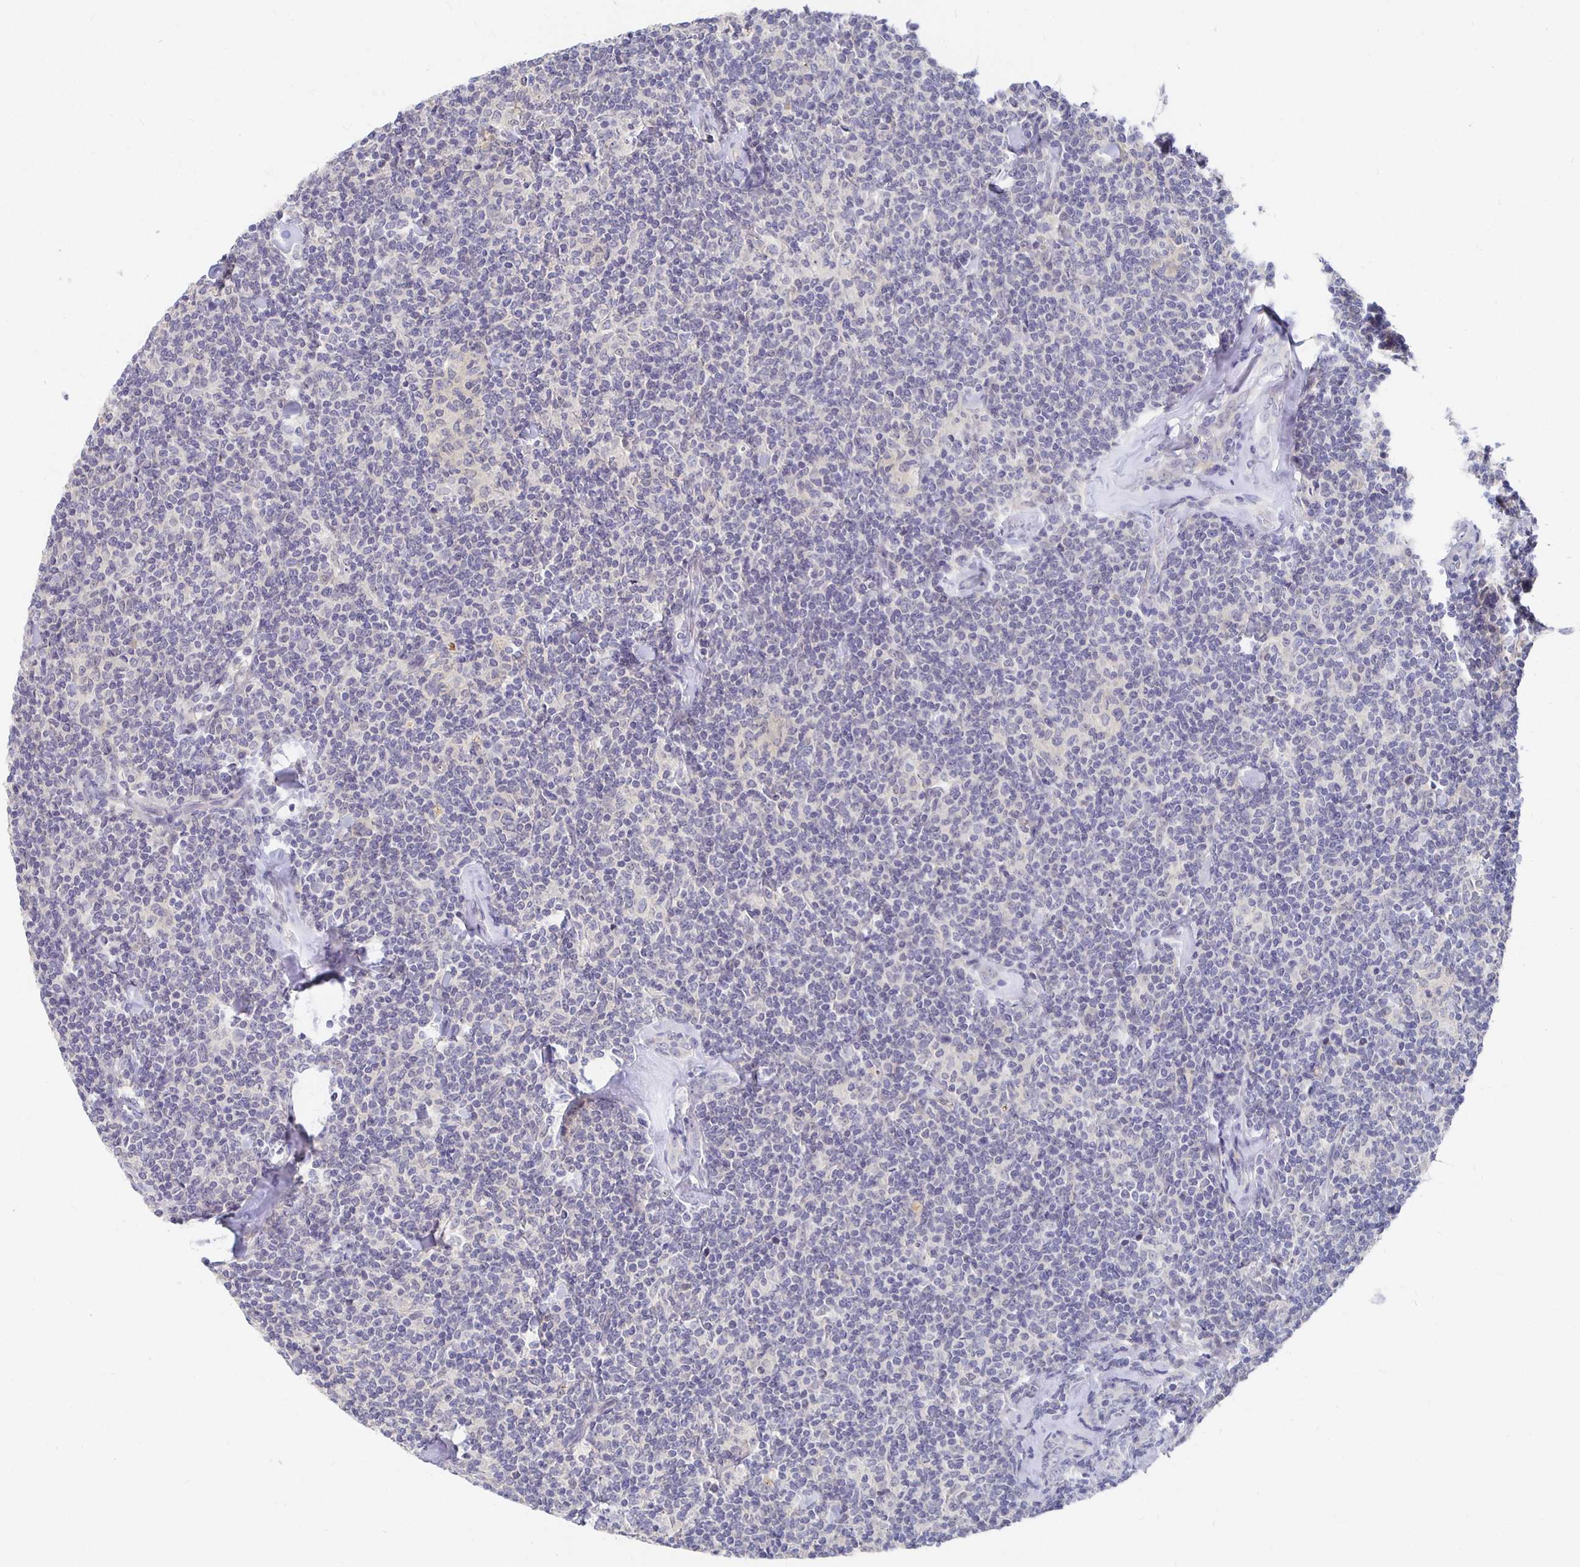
{"staining": {"intensity": "negative", "quantity": "none", "location": "none"}, "tissue": "lymphoma", "cell_type": "Tumor cells", "image_type": "cancer", "snomed": [{"axis": "morphology", "description": "Malignant lymphoma, non-Hodgkin's type, Low grade"}, {"axis": "topography", "description": "Lymph node"}], "caption": "Lymphoma was stained to show a protein in brown. There is no significant staining in tumor cells. (DAB (3,3'-diaminobenzidine) IHC visualized using brightfield microscopy, high magnification).", "gene": "FKRP", "patient": {"sex": "female", "age": 56}}